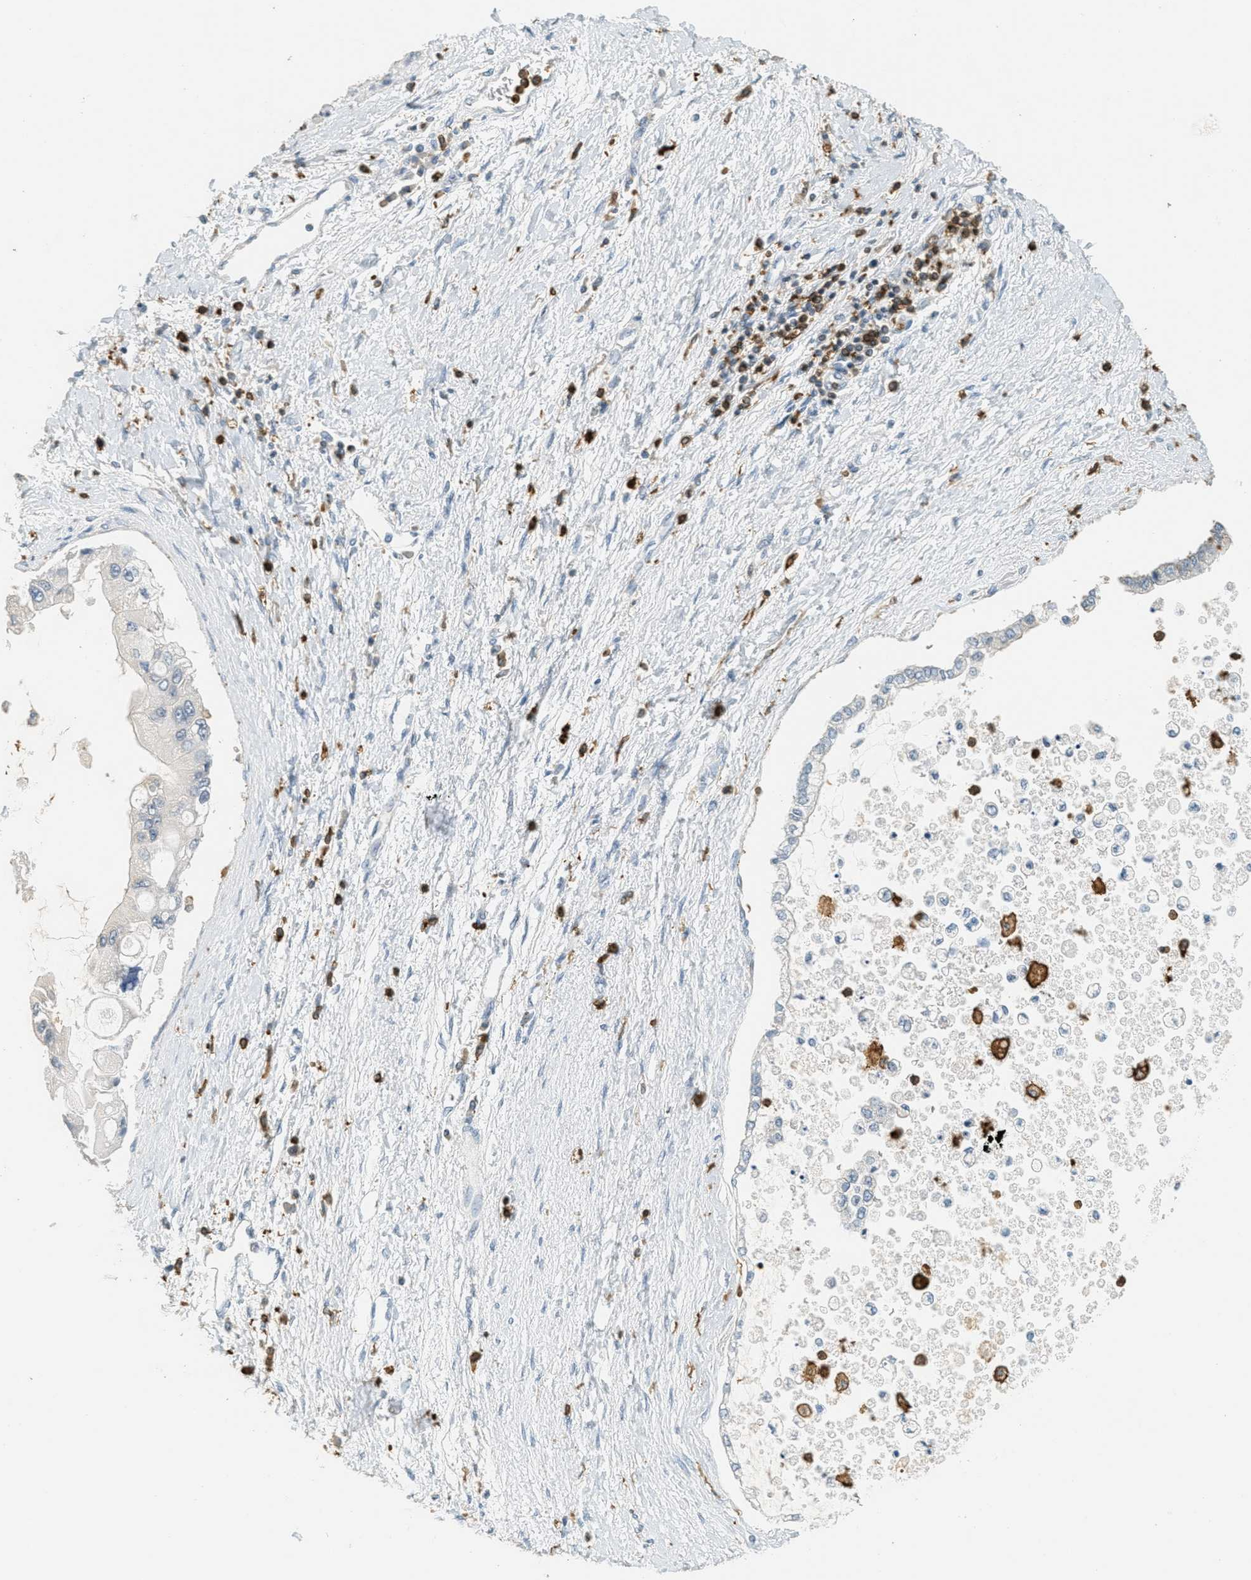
{"staining": {"intensity": "negative", "quantity": "none", "location": "none"}, "tissue": "liver cancer", "cell_type": "Tumor cells", "image_type": "cancer", "snomed": [{"axis": "morphology", "description": "Cholangiocarcinoma"}, {"axis": "topography", "description": "Liver"}], "caption": "Immunohistochemical staining of human cholangiocarcinoma (liver) displays no significant positivity in tumor cells.", "gene": "LSP1", "patient": {"sex": "male", "age": 50}}